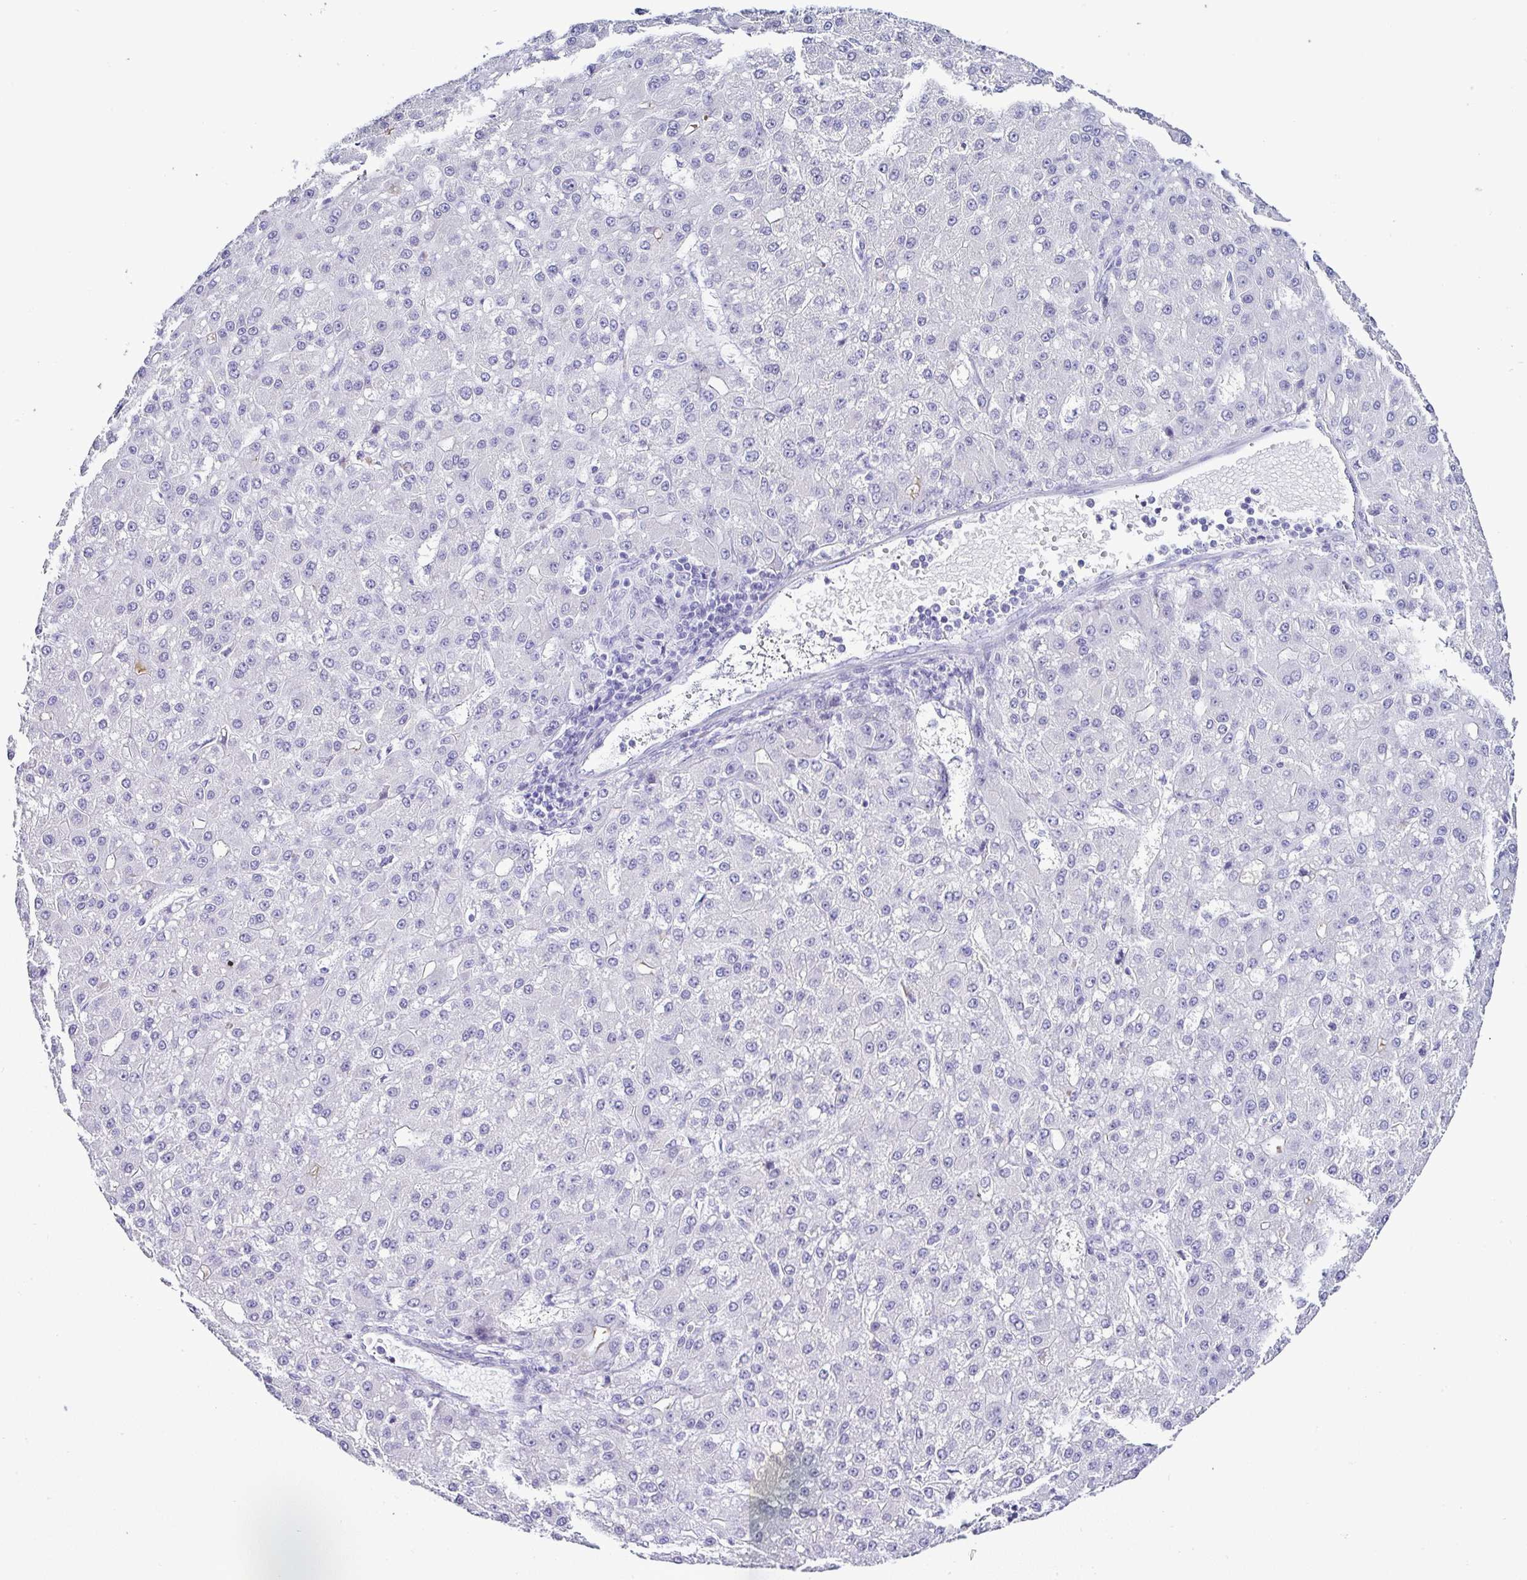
{"staining": {"intensity": "negative", "quantity": "none", "location": "none"}, "tissue": "liver cancer", "cell_type": "Tumor cells", "image_type": "cancer", "snomed": [{"axis": "morphology", "description": "Carcinoma, Hepatocellular, NOS"}, {"axis": "topography", "description": "Liver"}], "caption": "A high-resolution photomicrograph shows immunohistochemistry (IHC) staining of hepatocellular carcinoma (liver), which exhibits no significant expression in tumor cells.", "gene": "SERPINB3", "patient": {"sex": "male", "age": 67}}